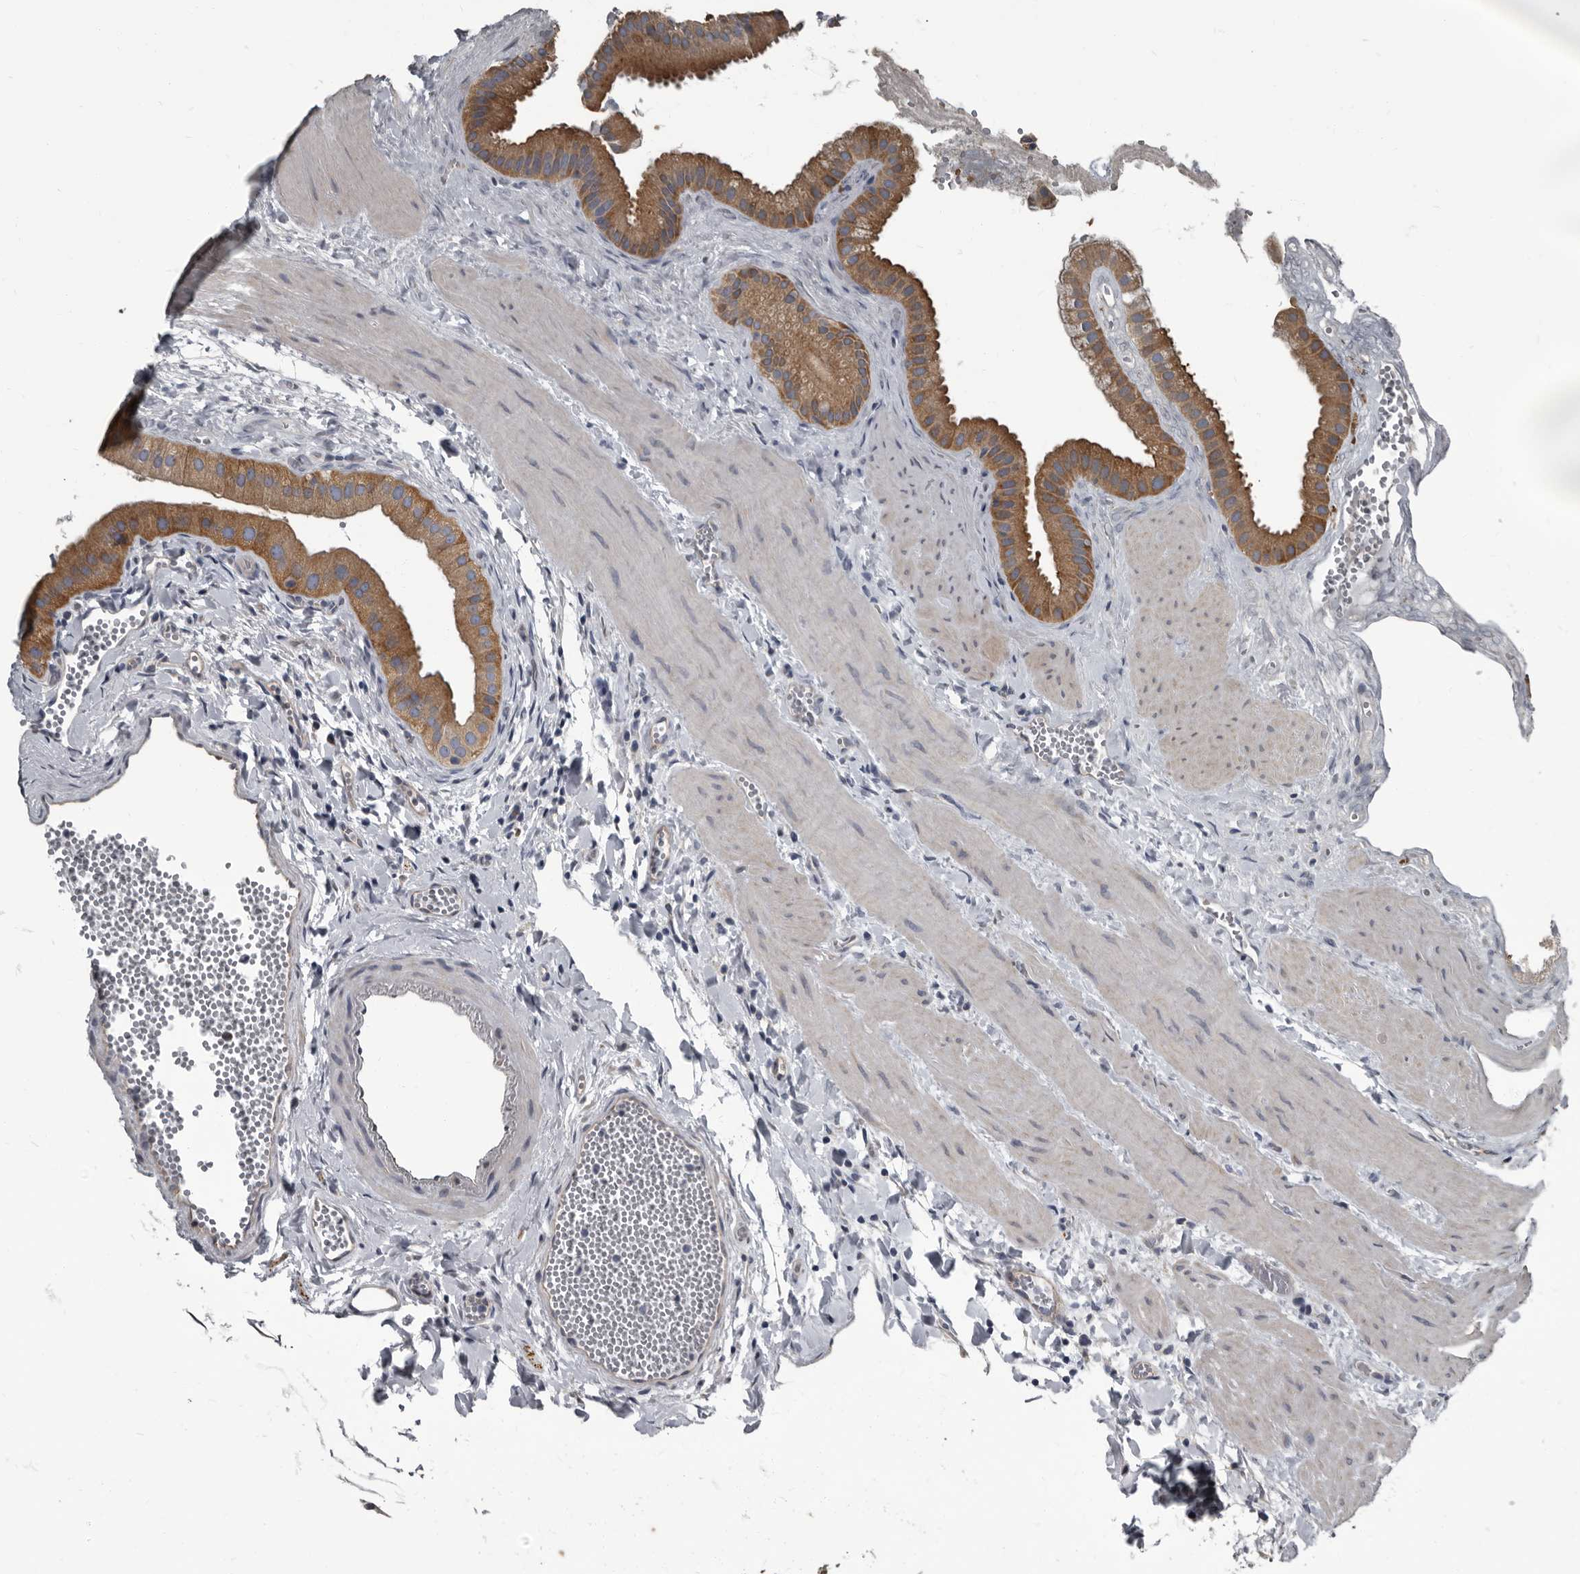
{"staining": {"intensity": "strong", "quantity": ">75%", "location": "cytoplasmic/membranous"}, "tissue": "gallbladder", "cell_type": "Glandular cells", "image_type": "normal", "snomed": [{"axis": "morphology", "description": "Normal tissue, NOS"}, {"axis": "topography", "description": "Gallbladder"}], "caption": "The image exhibits immunohistochemical staining of unremarkable gallbladder. There is strong cytoplasmic/membranous expression is present in approximately >75% of glandular cells. (DAB (3,3'-diaminobenzidine) IHC with brightfield microscopy, high magnification).", "gene": "TPD52L1", "patient": {"sex": "male", "age": 55}}